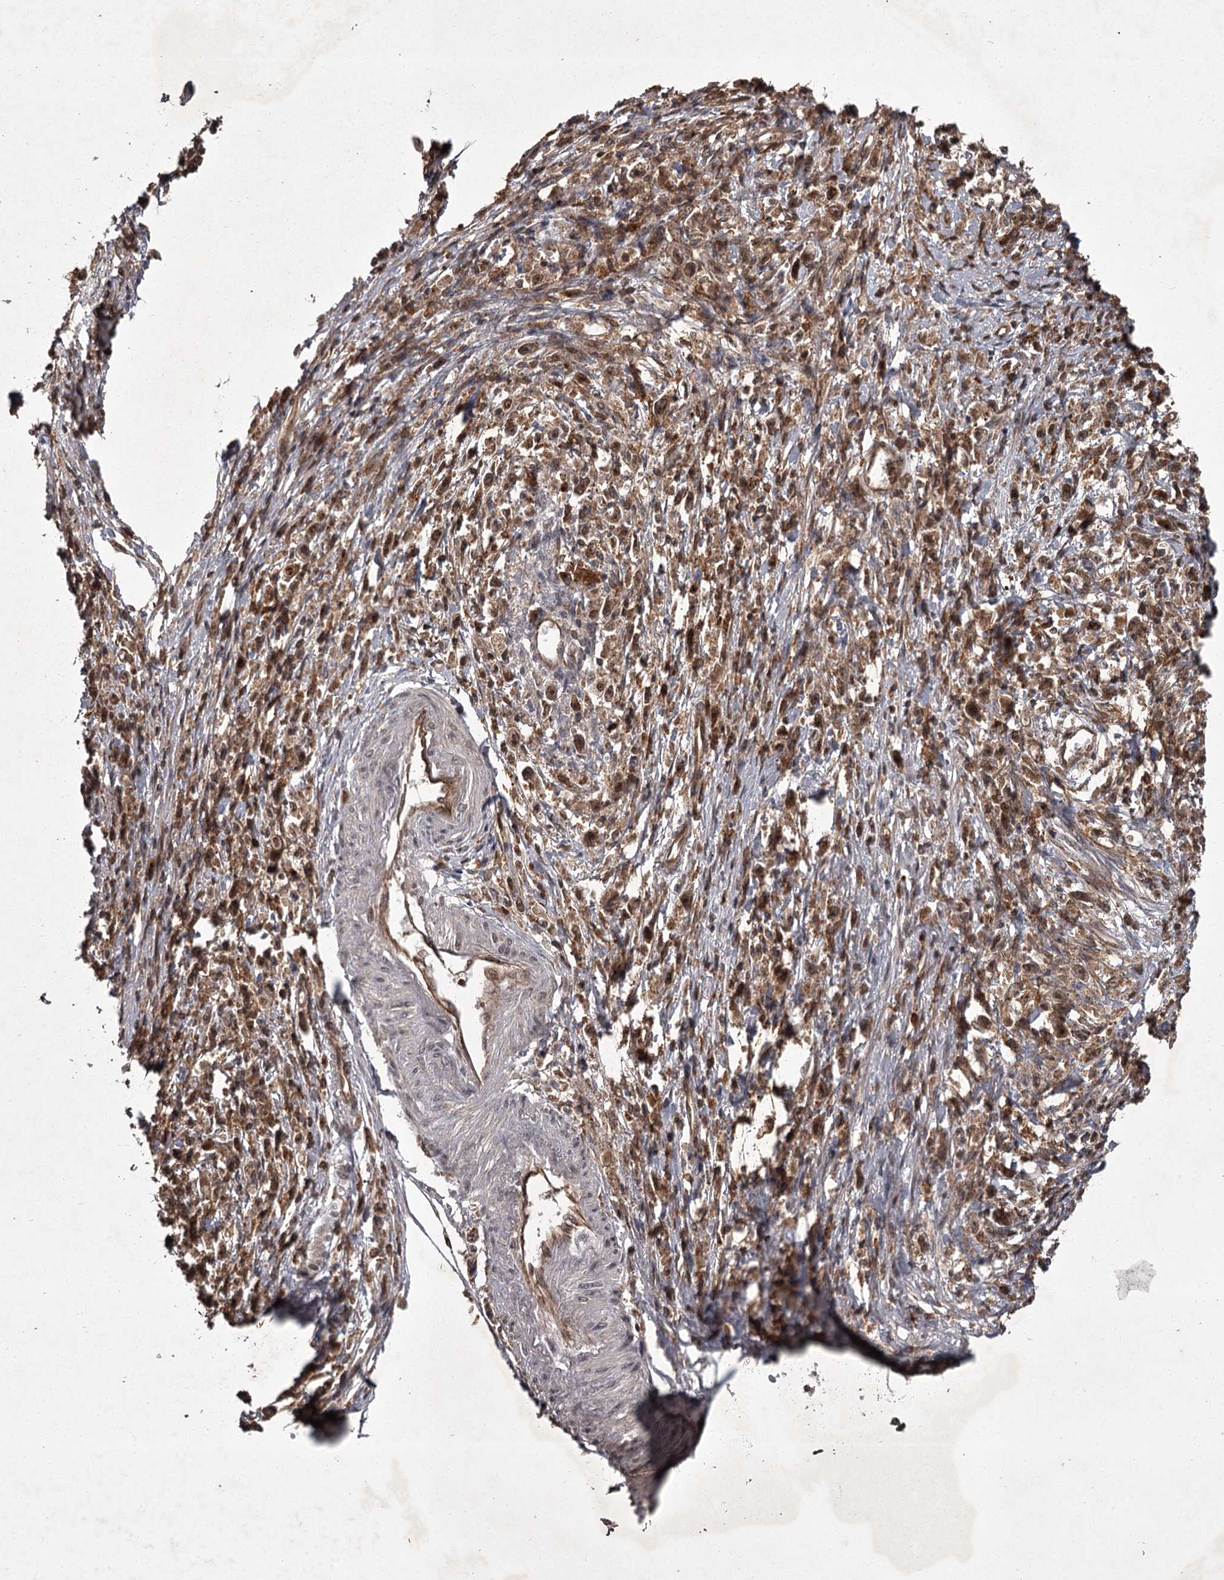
{"staining": {"intensity": "moderate", "quantity": ">75%", "location": "cytoplasmic/membranous,nuclear"}, "tissue": "stomach cancer", "cell_type": "Tumor cells", "image_type": "cancer", "snomed": [{"axis": "morphology", "description": "Adenocarcinoma, NOS"}, {"axis": "topography", "description": "Stomach"}], "caption": "This is an image of immunohistochemistry staining of stomach cancer, which shows moderate expression in the cytoplasmic/membranous and nuclear of tumor cells.", "gene": "TBC1D23", "patient": {"sex": "female", "age": 59}}